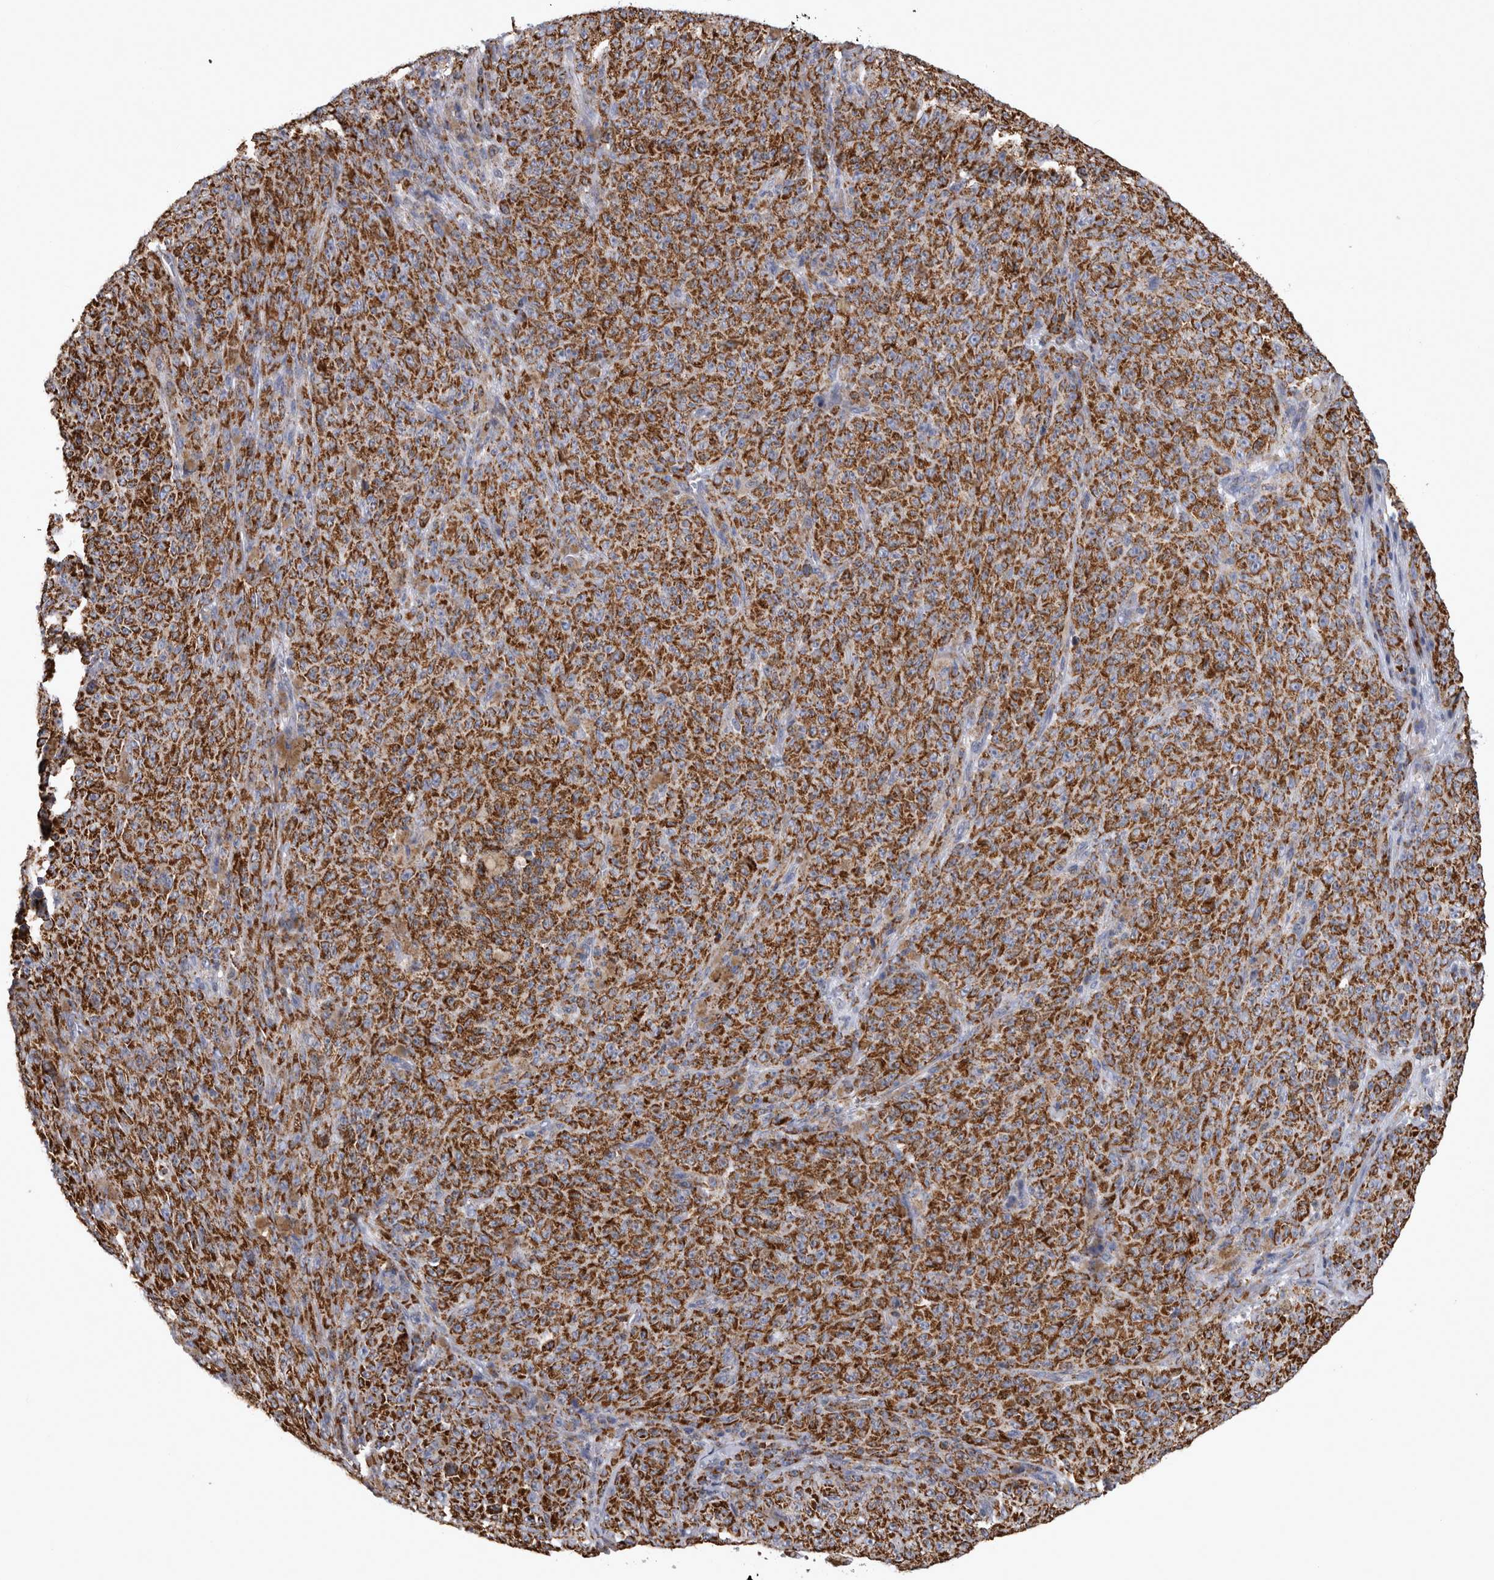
{"staining": {"intensity": "strong", "quantity": ">75%", "location": "cytoplasmic/membranous"}, "tissue": "melanoma", "cell_type": "Tumor cells", "image_type": "cancer", "snomed": [{"axis": "morphology", "description": "Malignant melanoma, NOS"}, {"axis": "topography", "description": "Skin"}], "caption": "Strong cytoplasmic/membranous expression is identified in about >75% of tumor cells in melanoma.", "gene": "MDH2", "patient": {"sex": "female", "age": 82}}